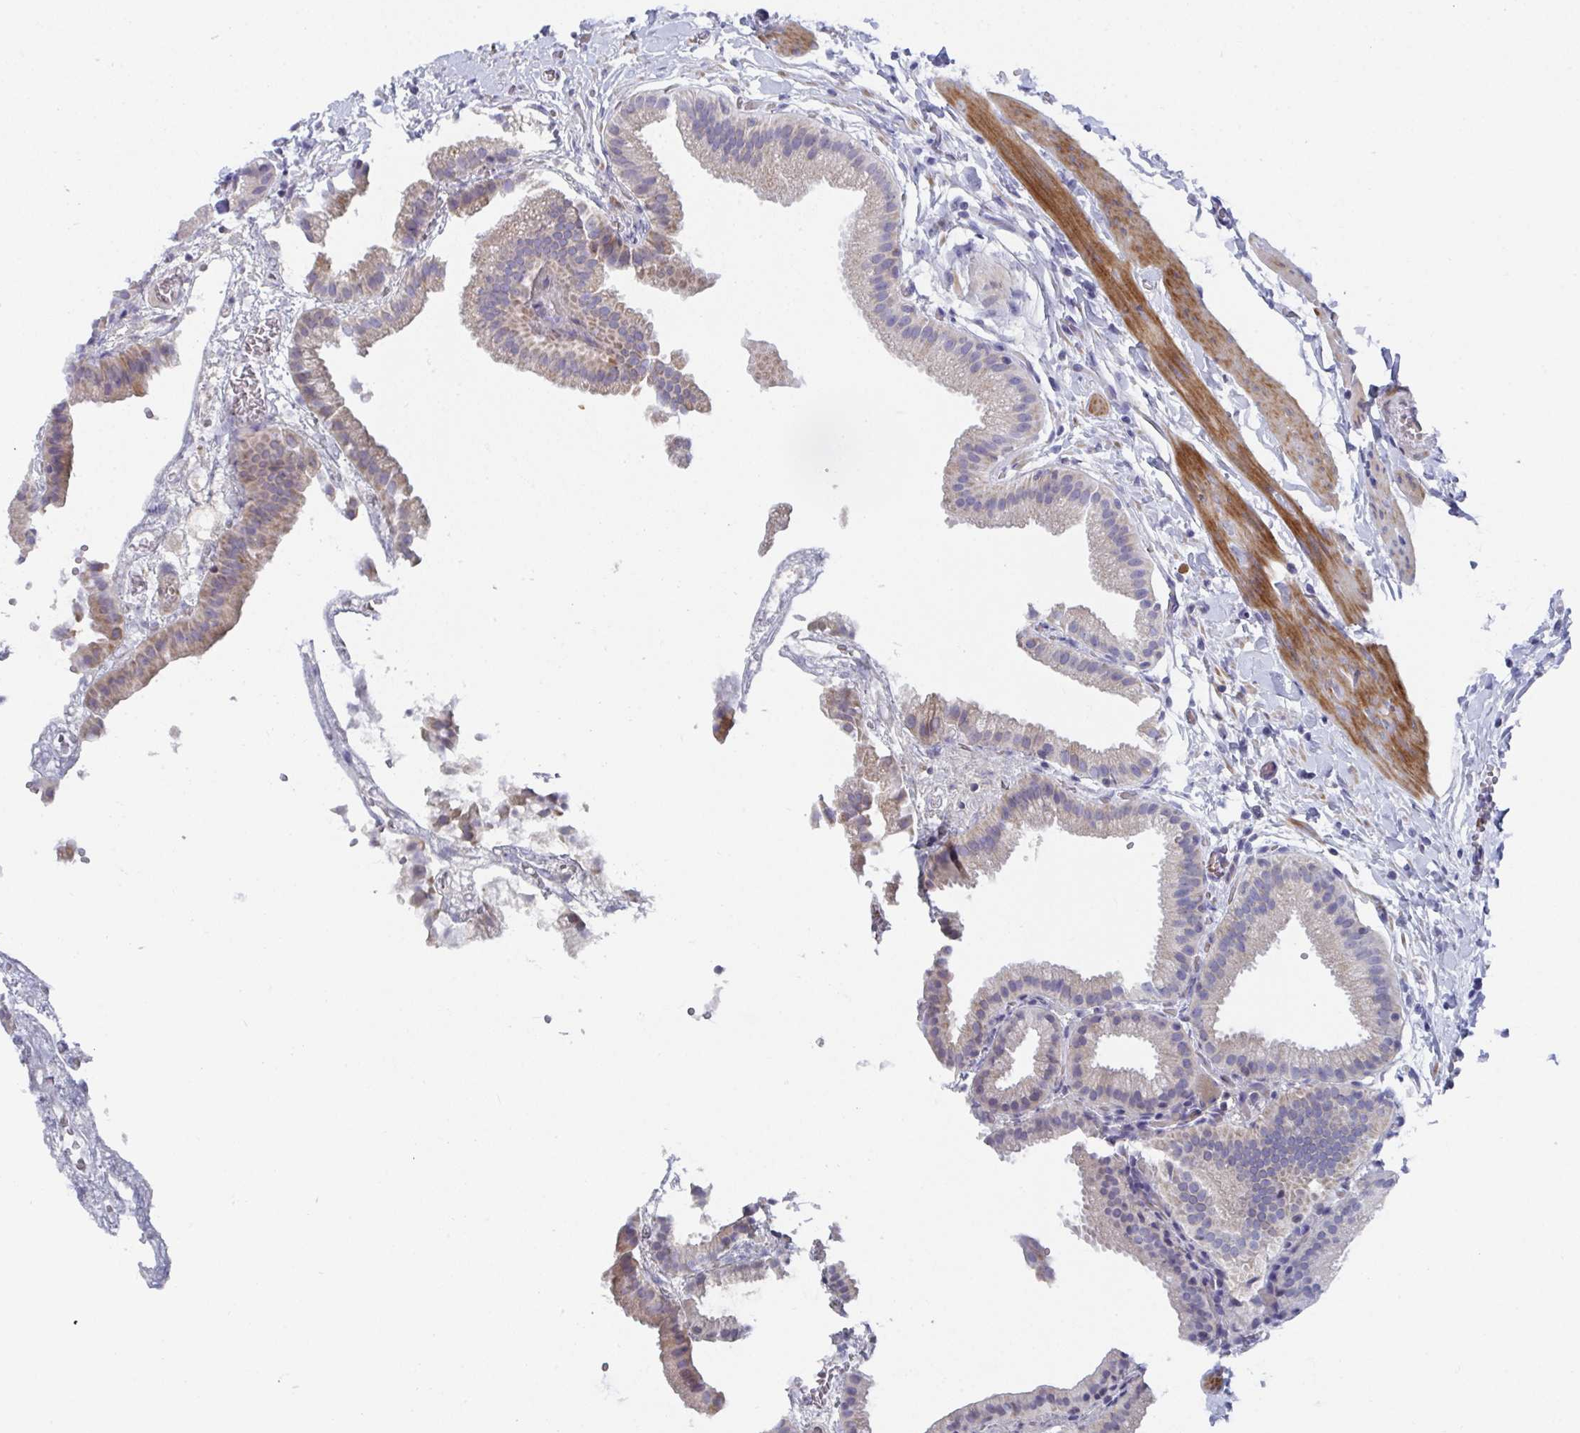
{"staining": {"intensity": "weak", "quantity": "<25%", "location": "cytoplasmic/membranous"}, "tissue": "gallbladder", "cell_type": "Glandular cells", "image_type": "normal", "snomed": [{"axis": "morphology", "description": "Normal tissue, NOS"}, {"axis": "topography", "description": "Gallbladder"}], "caption": "The photomicrograph shows no significant expression in glandular cells of gallbladder.", "gene": "ATP5F1C", "patient": {"sex": "female", "age": 63}}